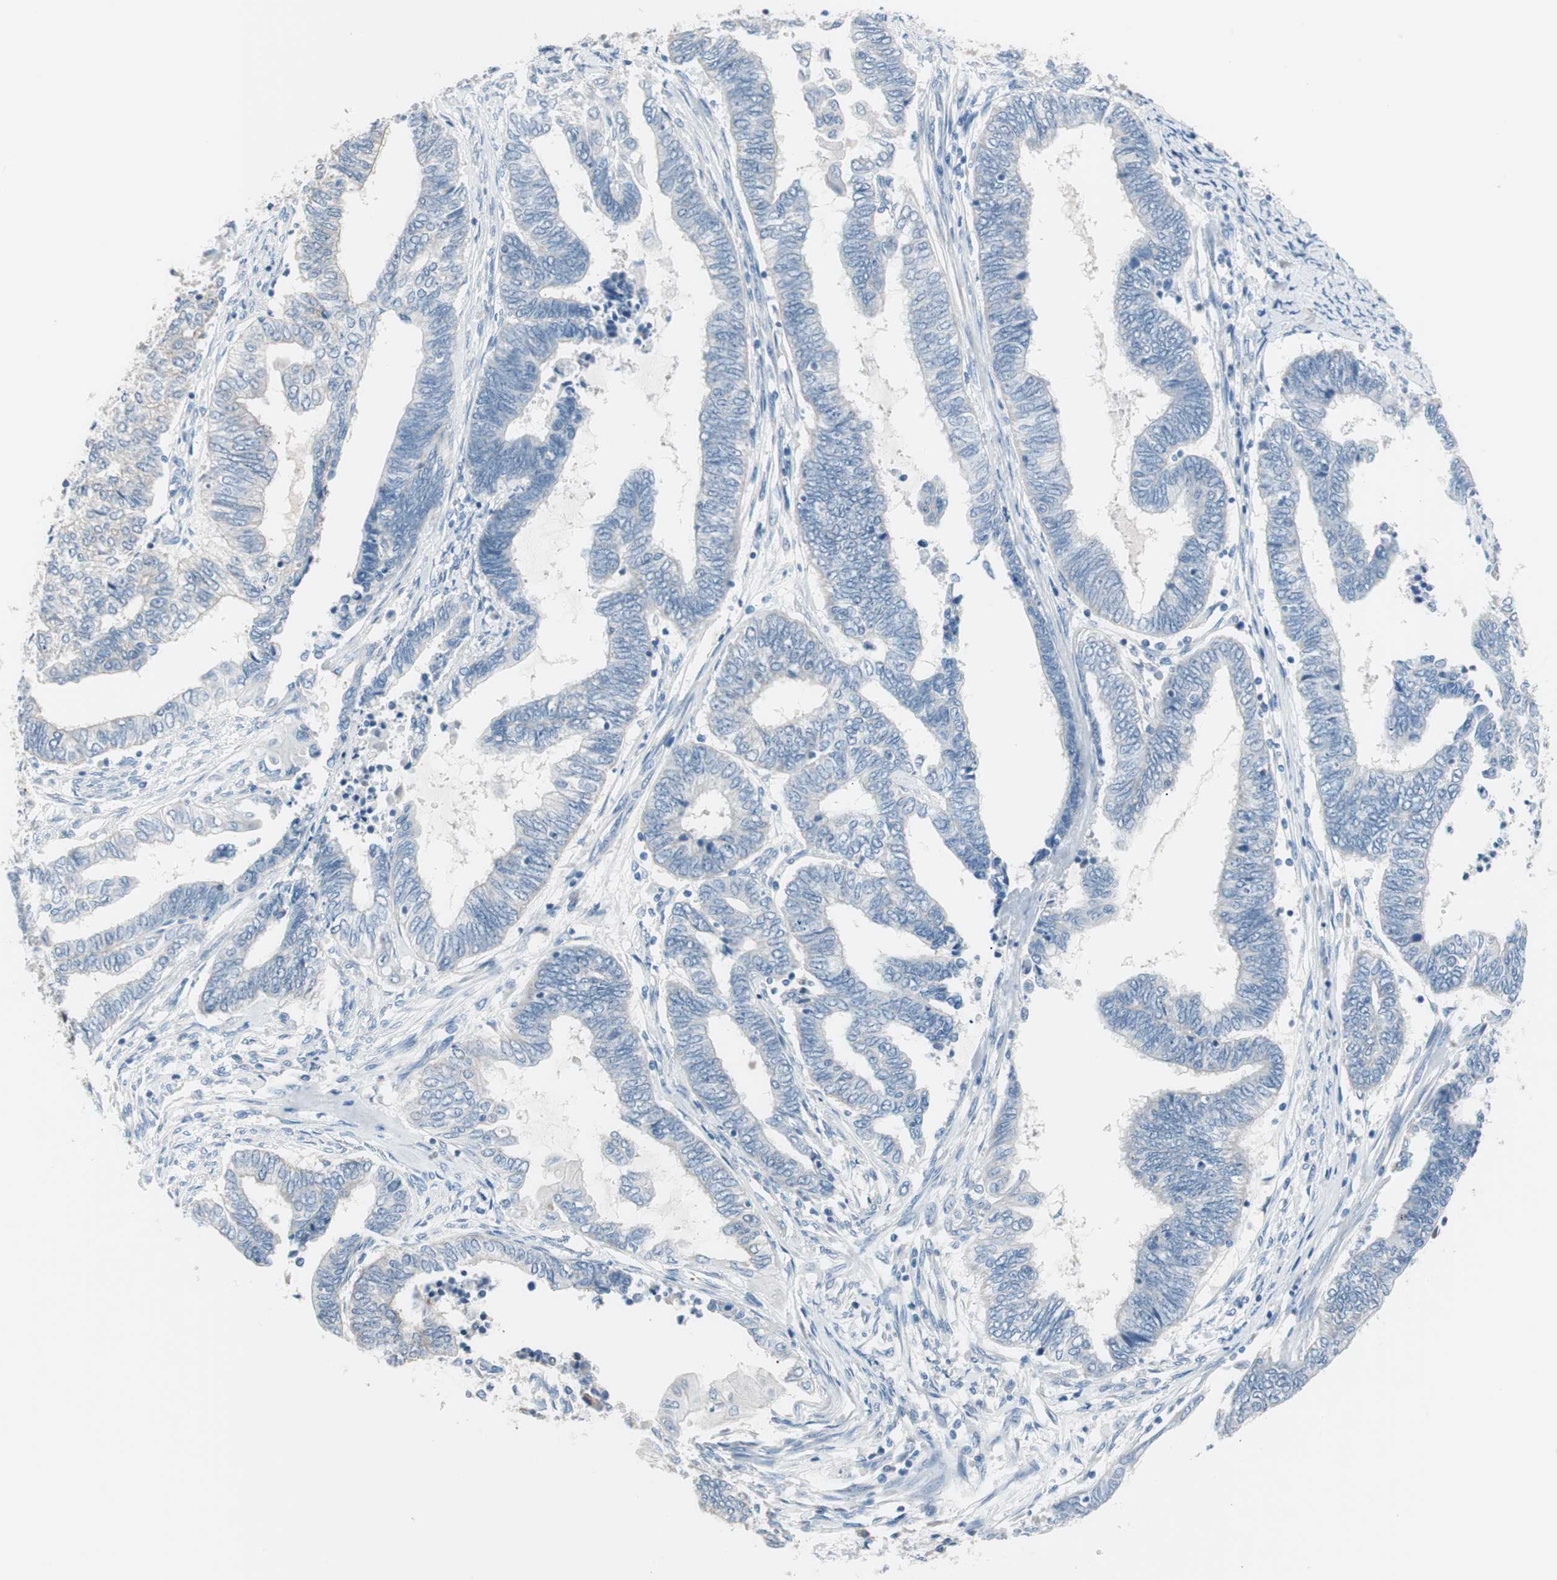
{"staining": {"intensity": "negative", "quantity": "none", "location": "none"}, "tissue": "endometrial cancer", "cell_type": "Tumor cells", "image_type": "cancer", "snomed": [{"axis": "morphology", "description": "Adenocarcinoma, NOS"}, {"axis": "topography", "description": "Uterus"}, {"axis": "topography", "description": "Endometrium"}], "caption": "A high-resolution micrograph shows IHC staining of adenocarcinoma (endometrial), which shows no significant positivity in tumor cells.", "gene": "VIL1", "patient": {"sex": "female", "age": 70}}